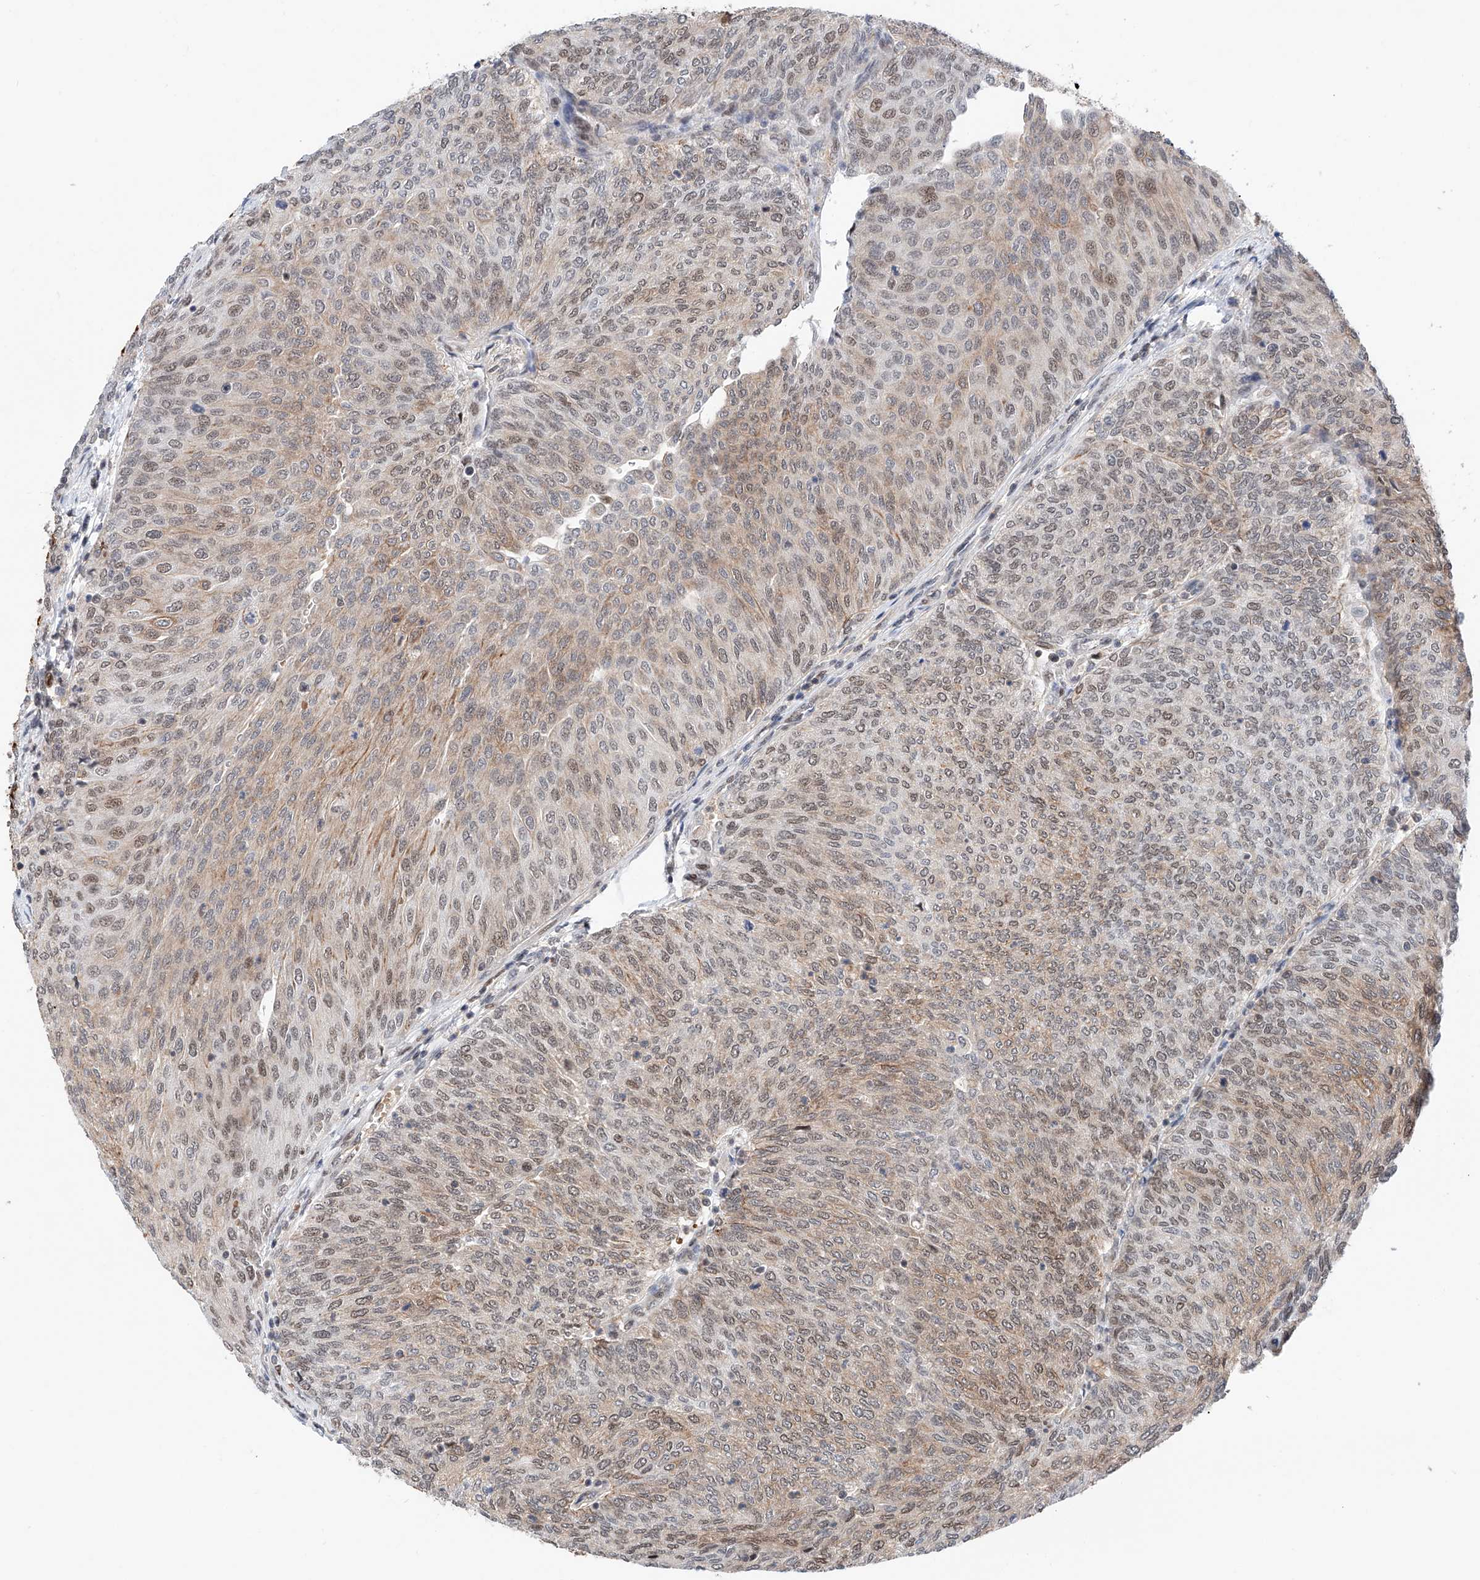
{"staining": {"intensity": "moderate", "quantity": ">75%", "location": "cytoplasmic/membranous"}, "tissue": "urothelial cancer", "cell_type": "Tumor cells", "image_type": "cancer", "snomed": [{"axis": "morphology", "description": "Urothelial carcinoma, Low grade"}, {"axis": "topography", "description": "Urinary bladder"}], "caption": "Immunohistochemistry micrograph of neoplastic tissue: urothelial cancer stained using immunohistochemistry (IHC) displays medium levels of moderate protein expression localized specifically in the cytoplasmic/membranous of tumor cells, appearing as a cytoplasmic/membranous brown color.", "gene": "SNRNP200", "patient": {"sex": "female", "age": 79}}